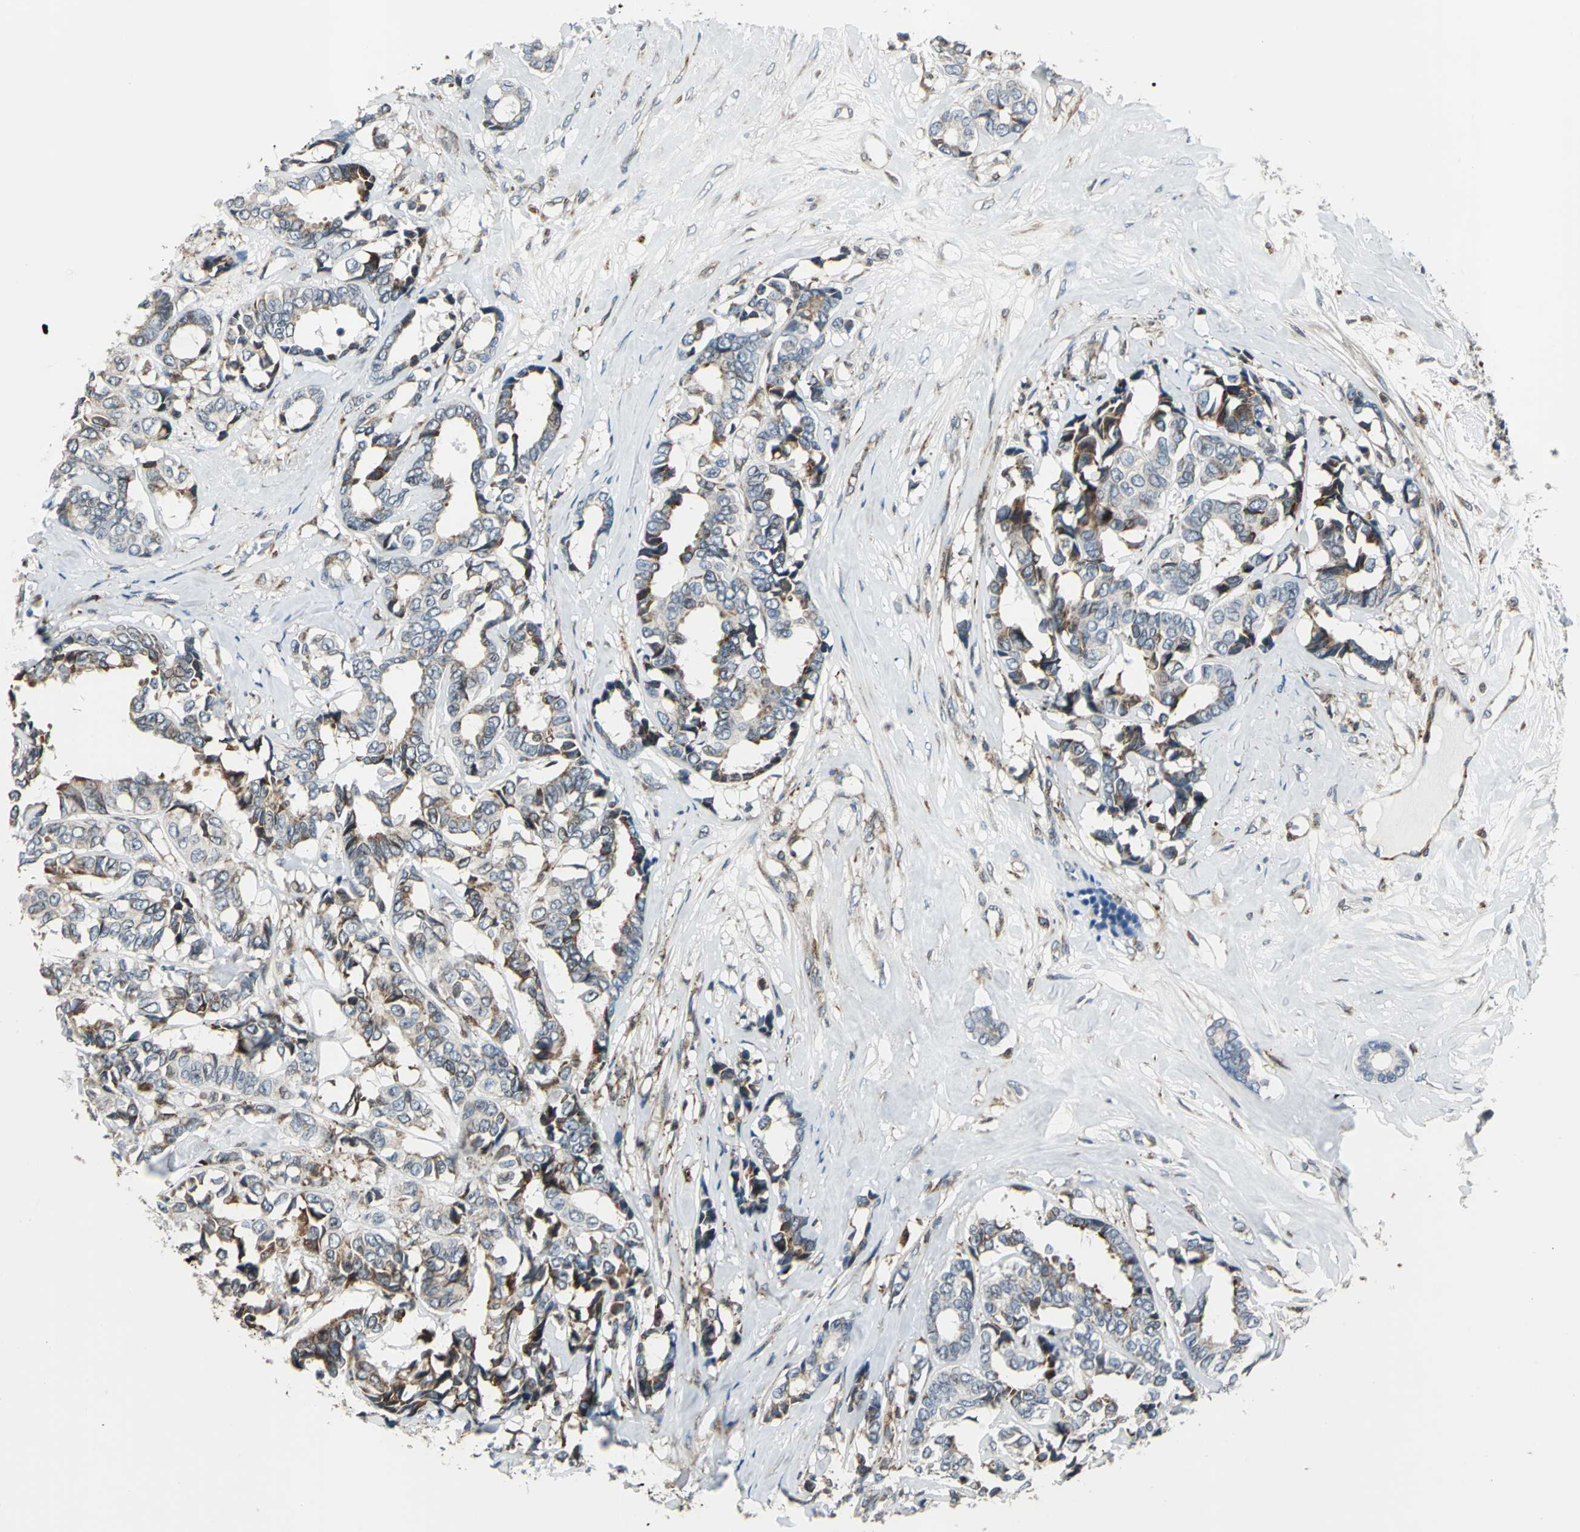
{"staining": {"intensity": "moderate", "quantity": "25%-75%", "location": "cytoplasmic/membranous"}, "tissue": "breast cancer", "cell_type": "Tumor cells", "image_type": "cancer", "snomed": [{"axis": "morphology", "description": "Duct carcinoma"}, {"axis": "topography", "description": "Breast"}], "caption": "Approximately 25%-75% of tumor cells in human breast cancer (intraductal carcinoma) reveal moderate cytoplasmic/membranous protein positivity as visualized by brown immunohistochemical staining.", "gene": "HTATIP2", "patient": {"sex": "female", "age": 87}}